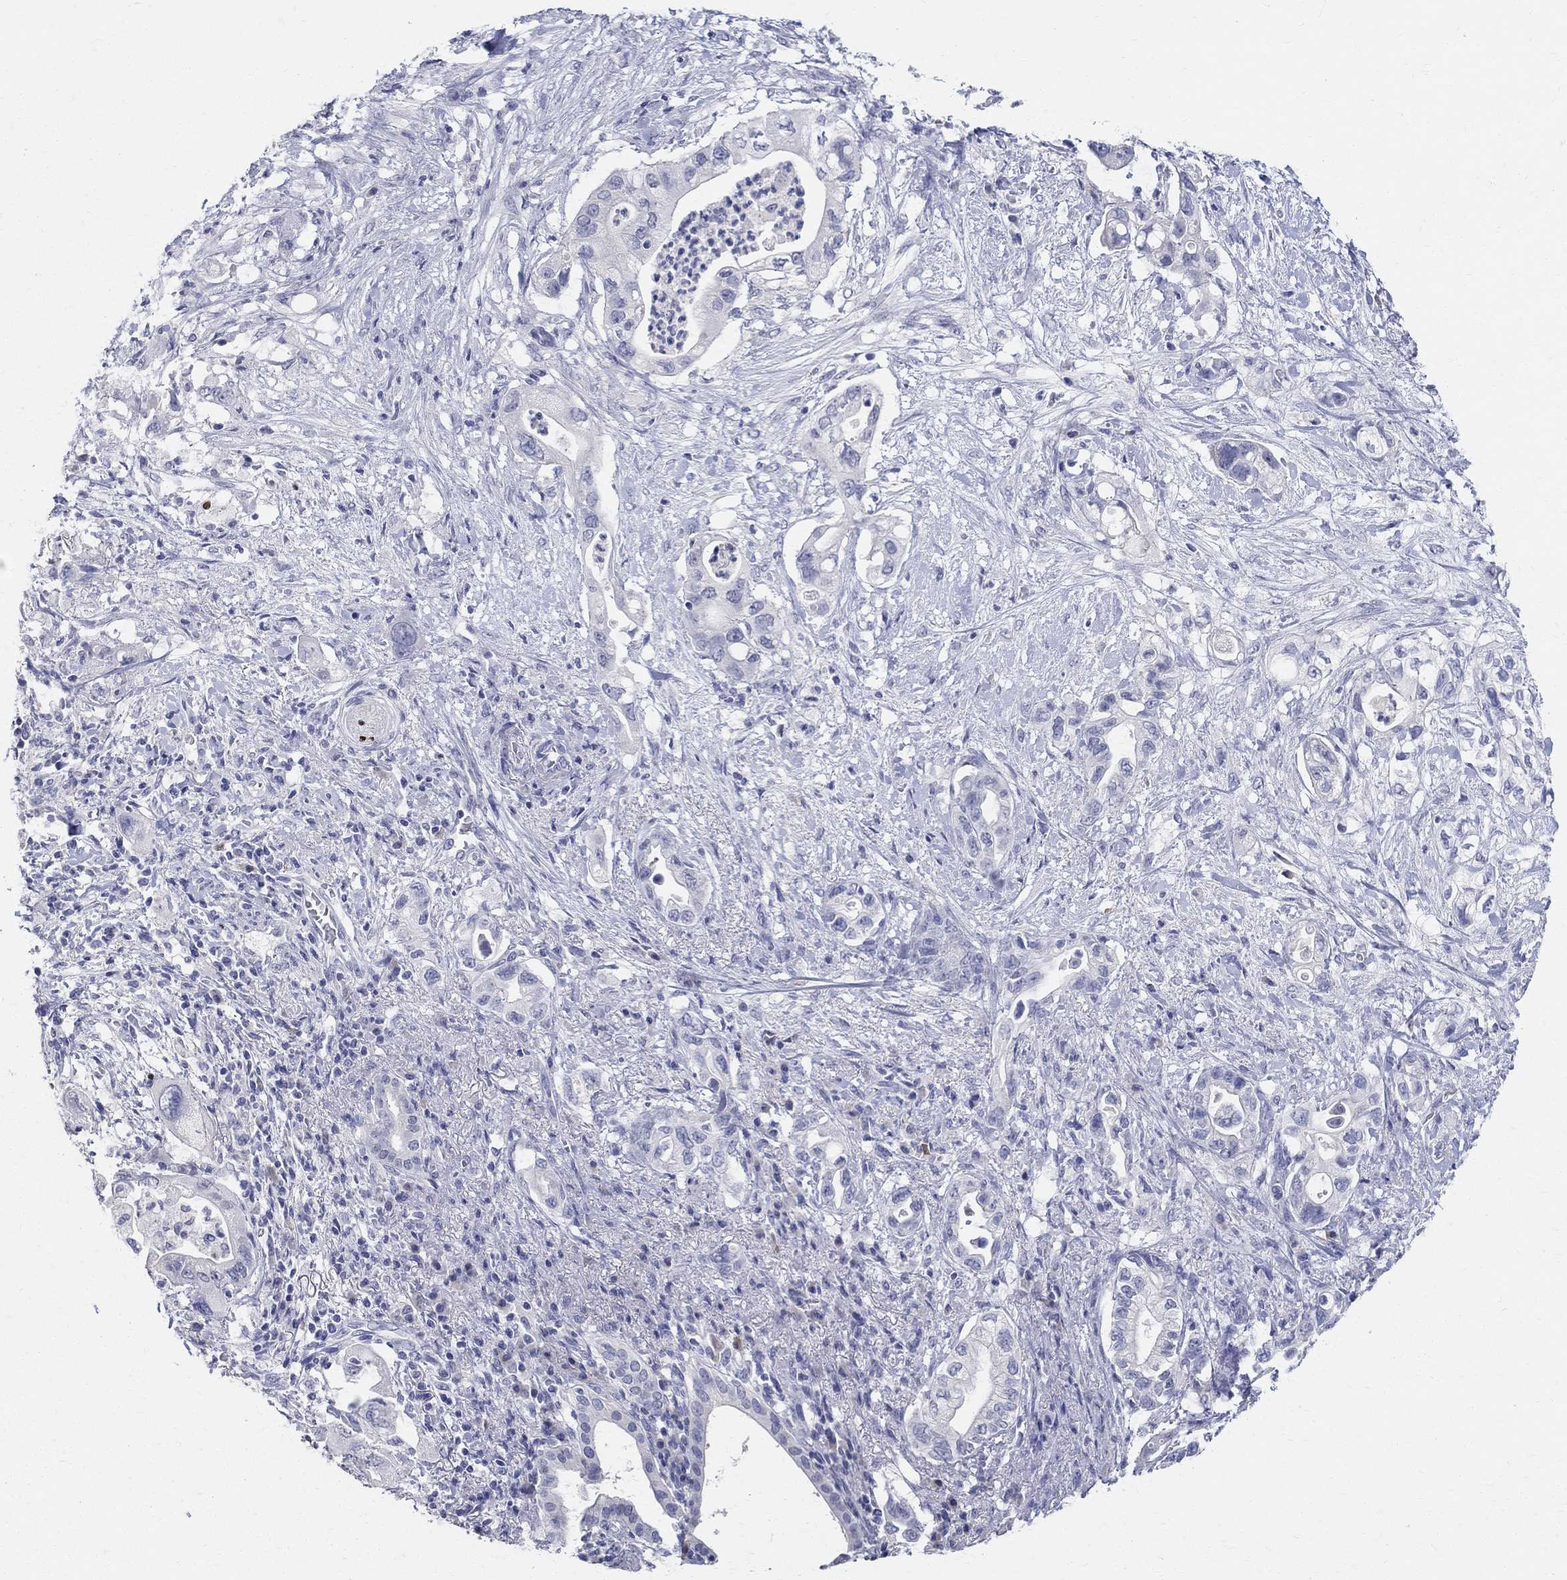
{"staining": {"intensity": "negative", "quantity": "none", "location": "none"}, "tissue": "pancreatic cancer", "cell_type": "Tumor cells", "image_type": "cancer", "snomed": [{"axis": "morphology", "description": "Adenocarcinoma, NOS"}, {"axis": "topography", "description": "Pancreas"}], "caption": "DAB (3,3'-diaminobenzidine) immunohistochemical staining of human adenocarcinoma (pancreatic) shows no significant positivity in tumor cells. (DAB immunohistochemistry (IHC) visualized using brightfield microscopy, high magnification).", "gene": "SOX2", "patient": {"sex": "female", "age": 72}}